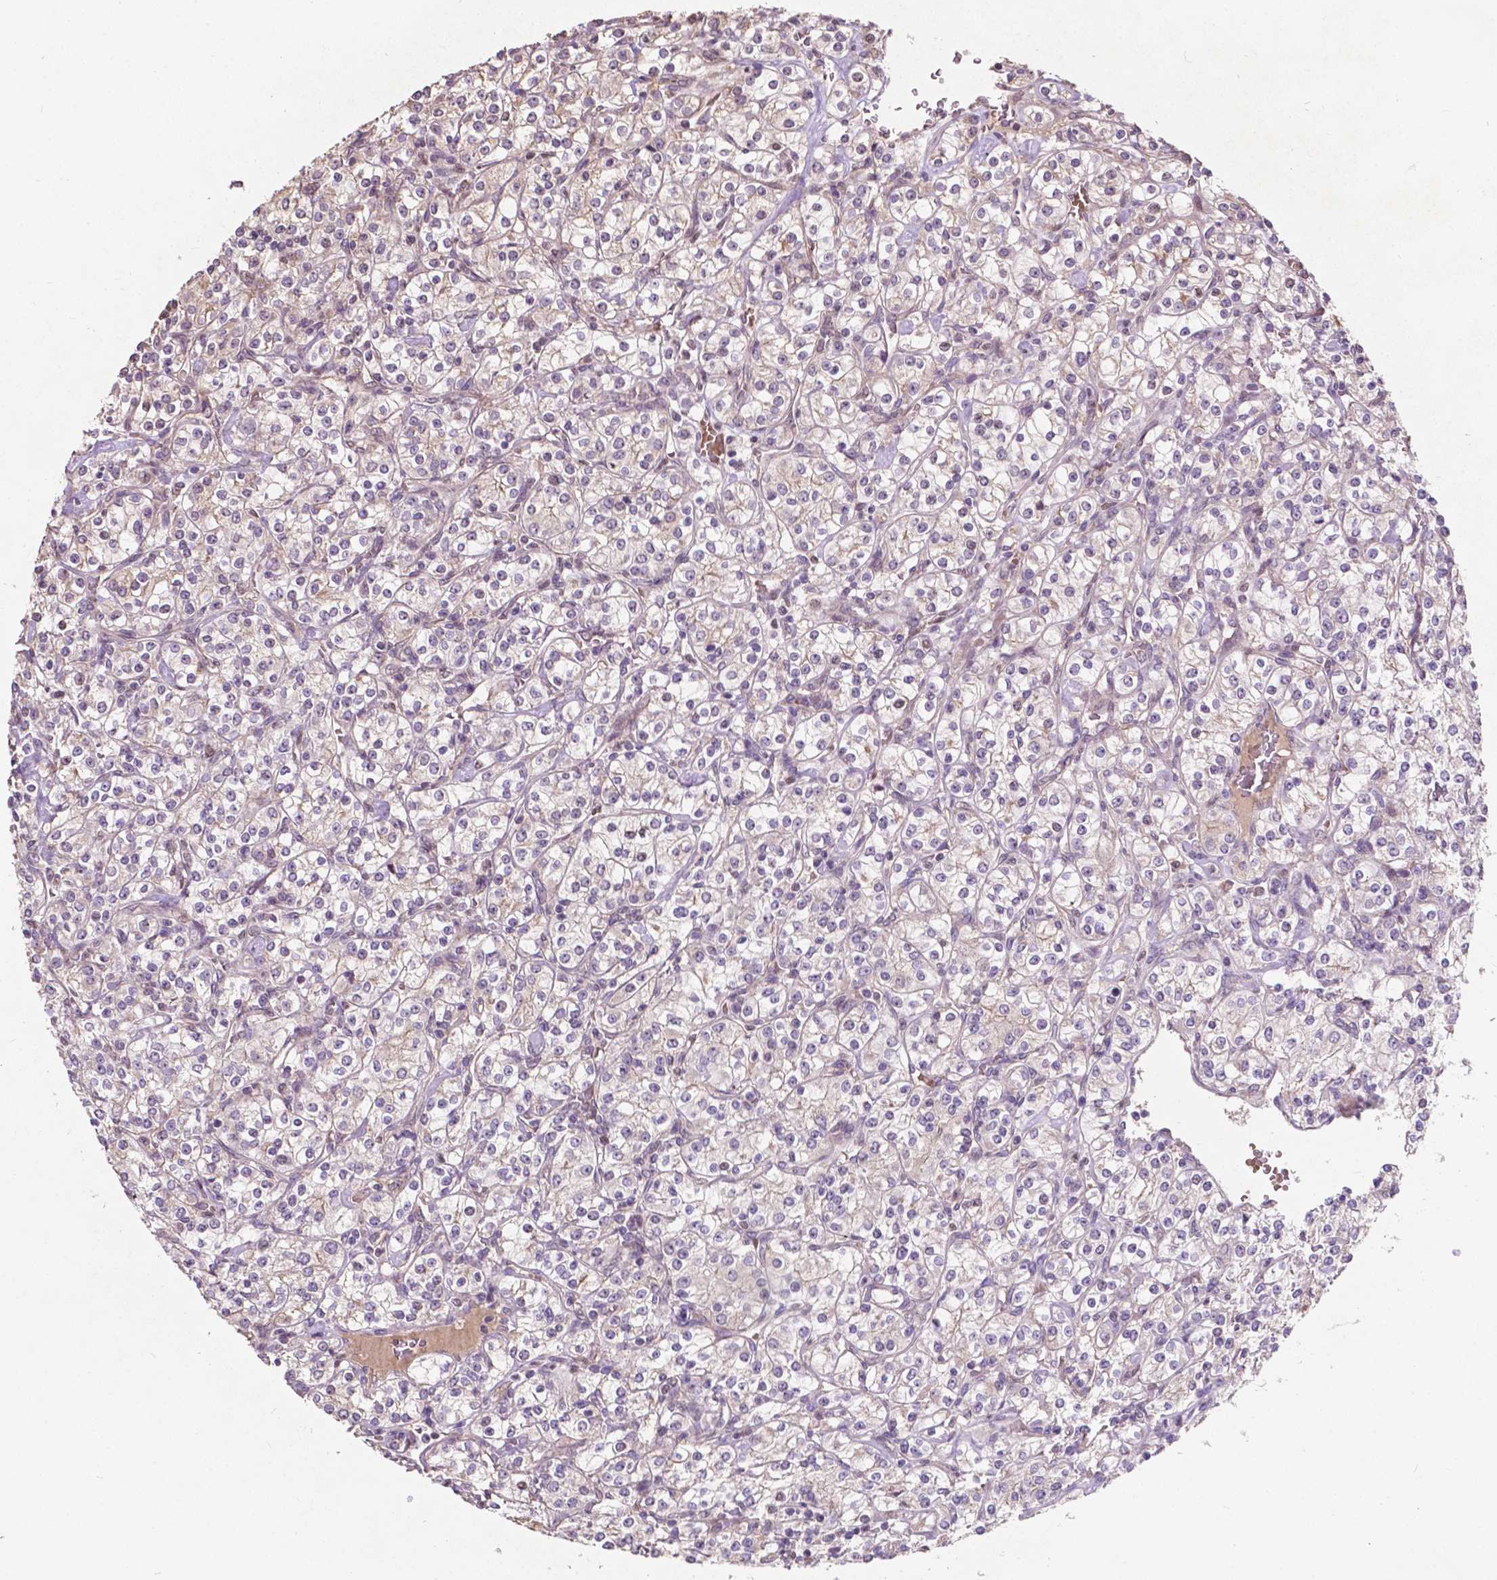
{"staining": {"intensity": "negative", "quantity": "none", "location": "none"}, "tissue": "renal cancer", "cell_type": "Tumor cells", "image_type": "cancer", "snomed": [{"axis": "morphology", "description": "Adenocarcinoma, NOS"}, {"axis": "topography", "description": "Kidney"}], "caption": "Immunohistochemical staining of adenocarcinoma (renal) reveals no significant positivity in tumor cells.", "gene": "DUSP16", "patient": {"sex": "male", "age": 77}}